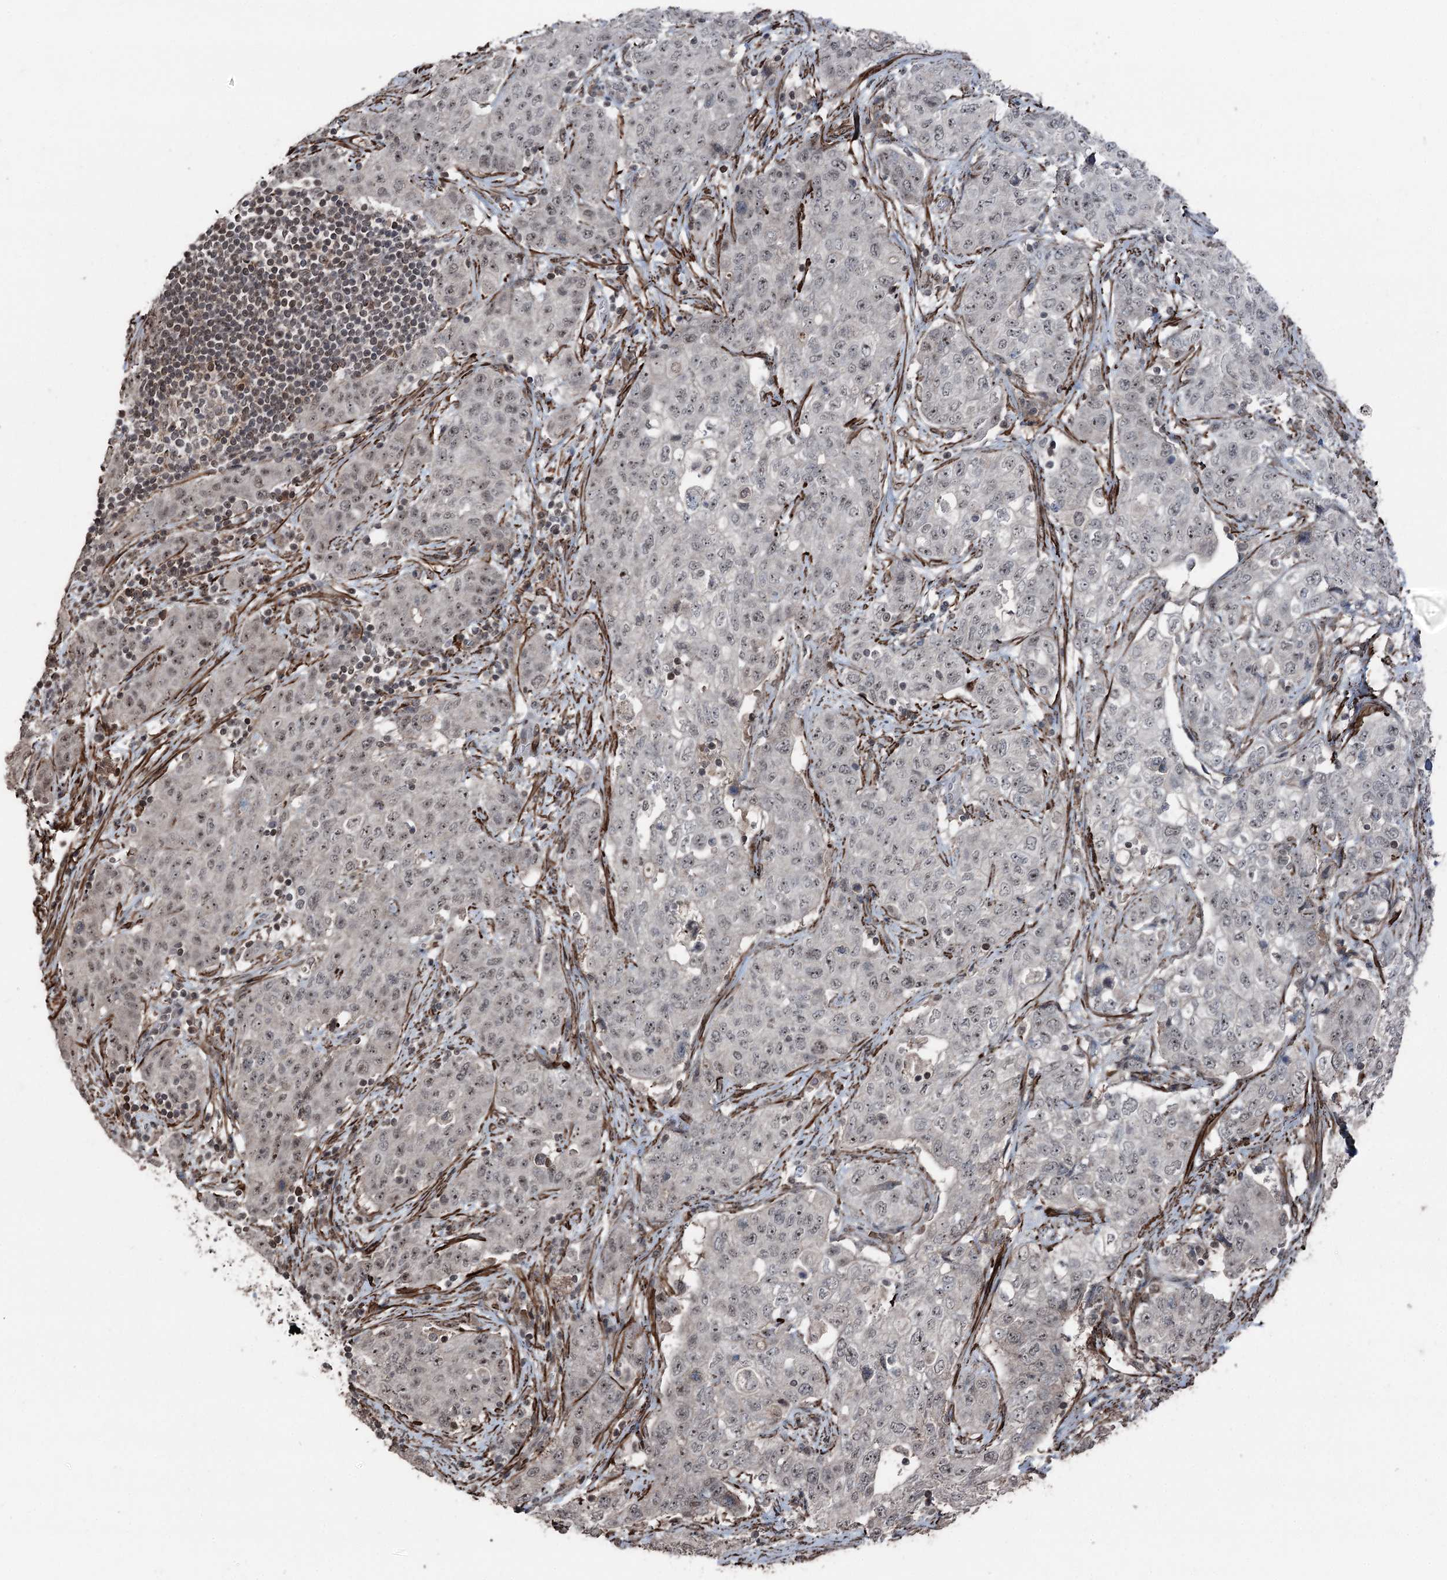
{"staining": {"intensity": "weak", "quantity": "25%-75%", "location": "nuclear"}, "tissue": "stomach cancer", "cell_type": "Tumor cells", "image_type": "cancer", "snomed": [{"axis": "morphology", "description": "Normal tissue, NOS"}, {"axis": "morphology", "description": "Adenocarcinoma, NOS"}, {"axis": "topography", "description": "Lymph node"}, {"axis": "topography", "description": "Stomach"}], "caption": "Protein expression analysis of stomach cancer (adenocarcinoma) exhibits weak nuclear staining in approximately 25%-75% of tumor cells.", "gene": "CCDC82", "patient": {"sex": "male", "age": 48}}